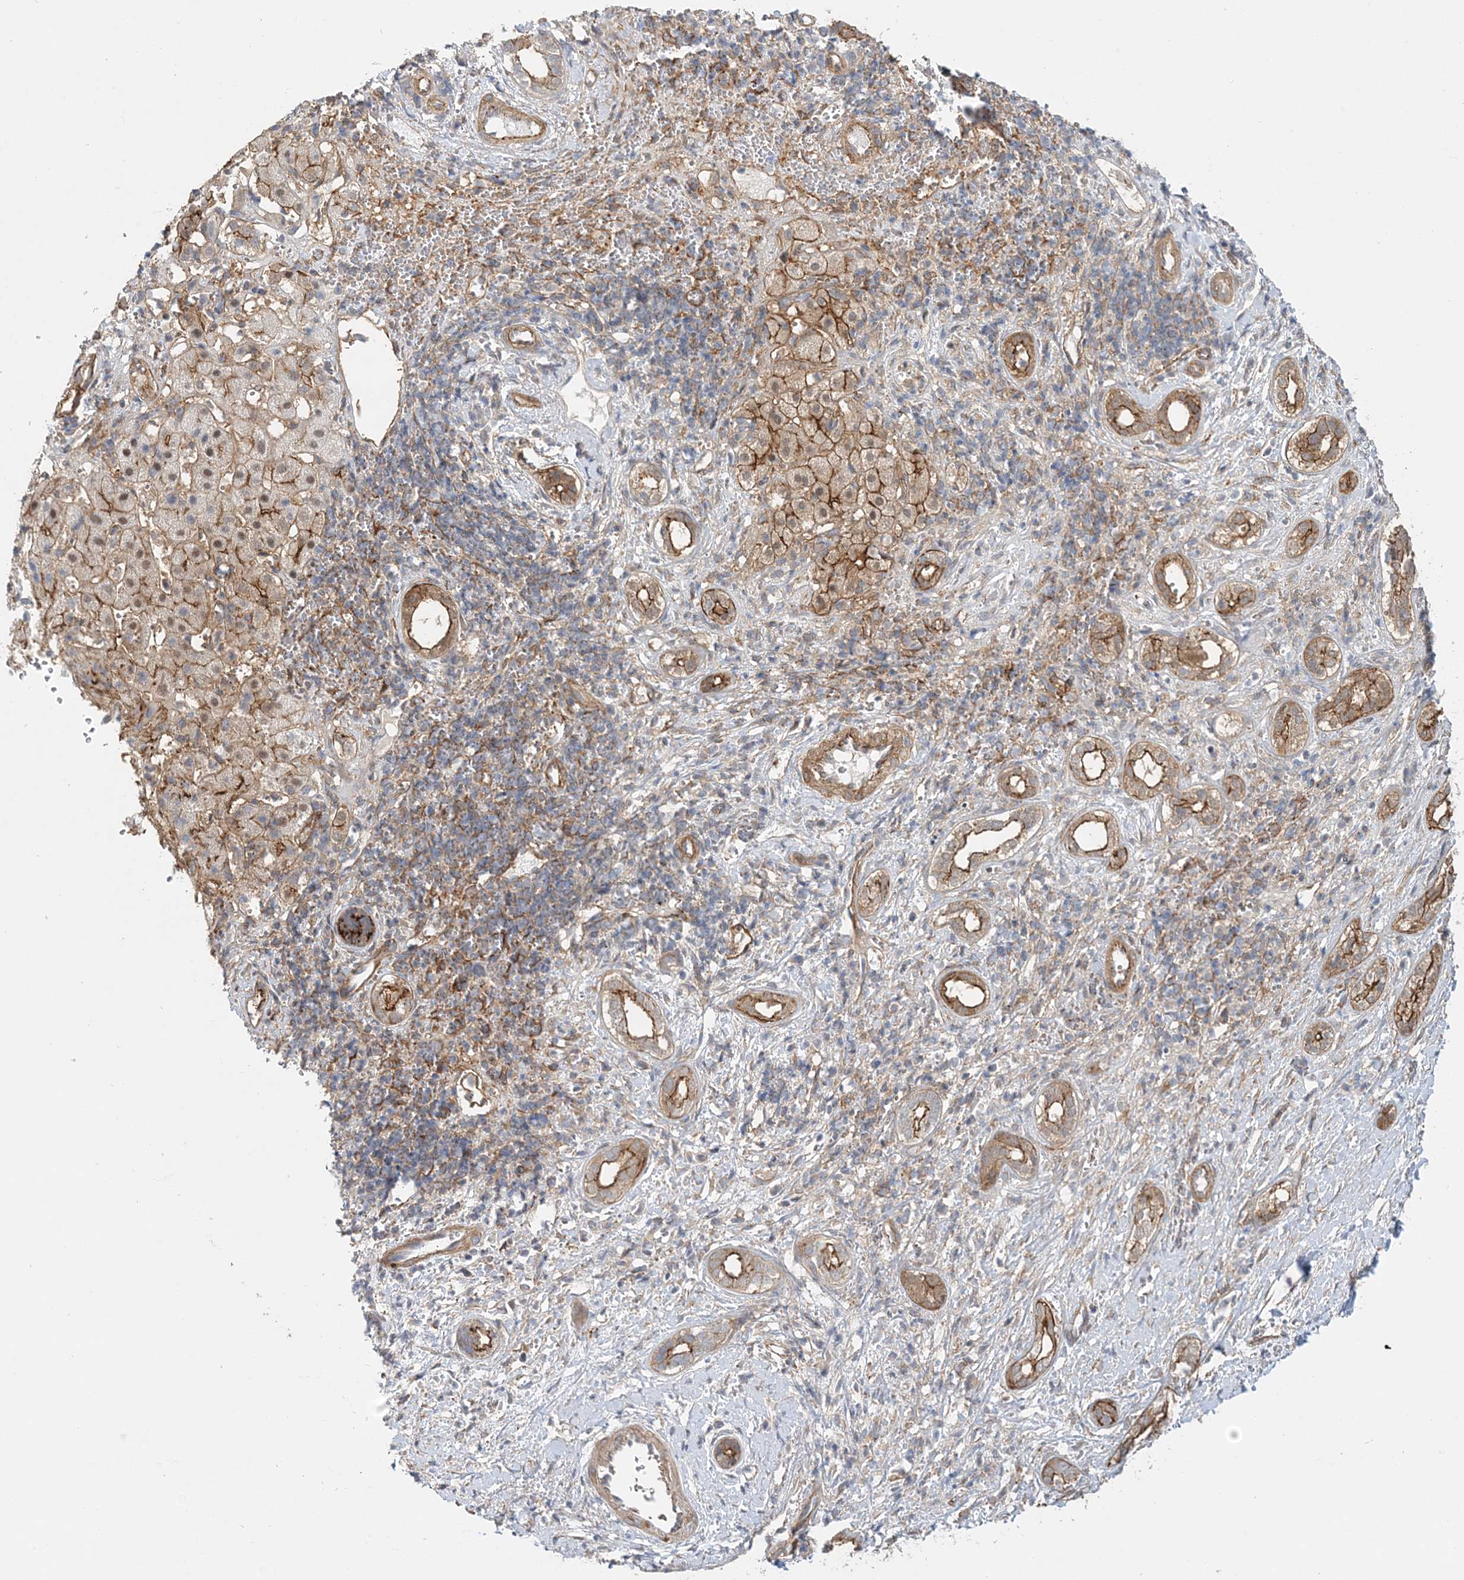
{"staining": {"intensity": "moderate", "quantity": ">75%", "location": "cytoplasmic/membranous"}, "tissue": "liver cancer", "cell_type": "Tumor cells", "image_type": "cancer", "snomed": [{"axis": "morphology", "description": "Cholangiocarcinoma"}, {"axis": "topography", "description": "Liver"}], "caption": "Protein staining of cholangiocarcinoma (liver) tissue shows moderate cytoplasmic/membranous staining in approximately >75% of tumor cells.", "gene": "MAT2B", "patient": {"sex": "female", "age": 75}}